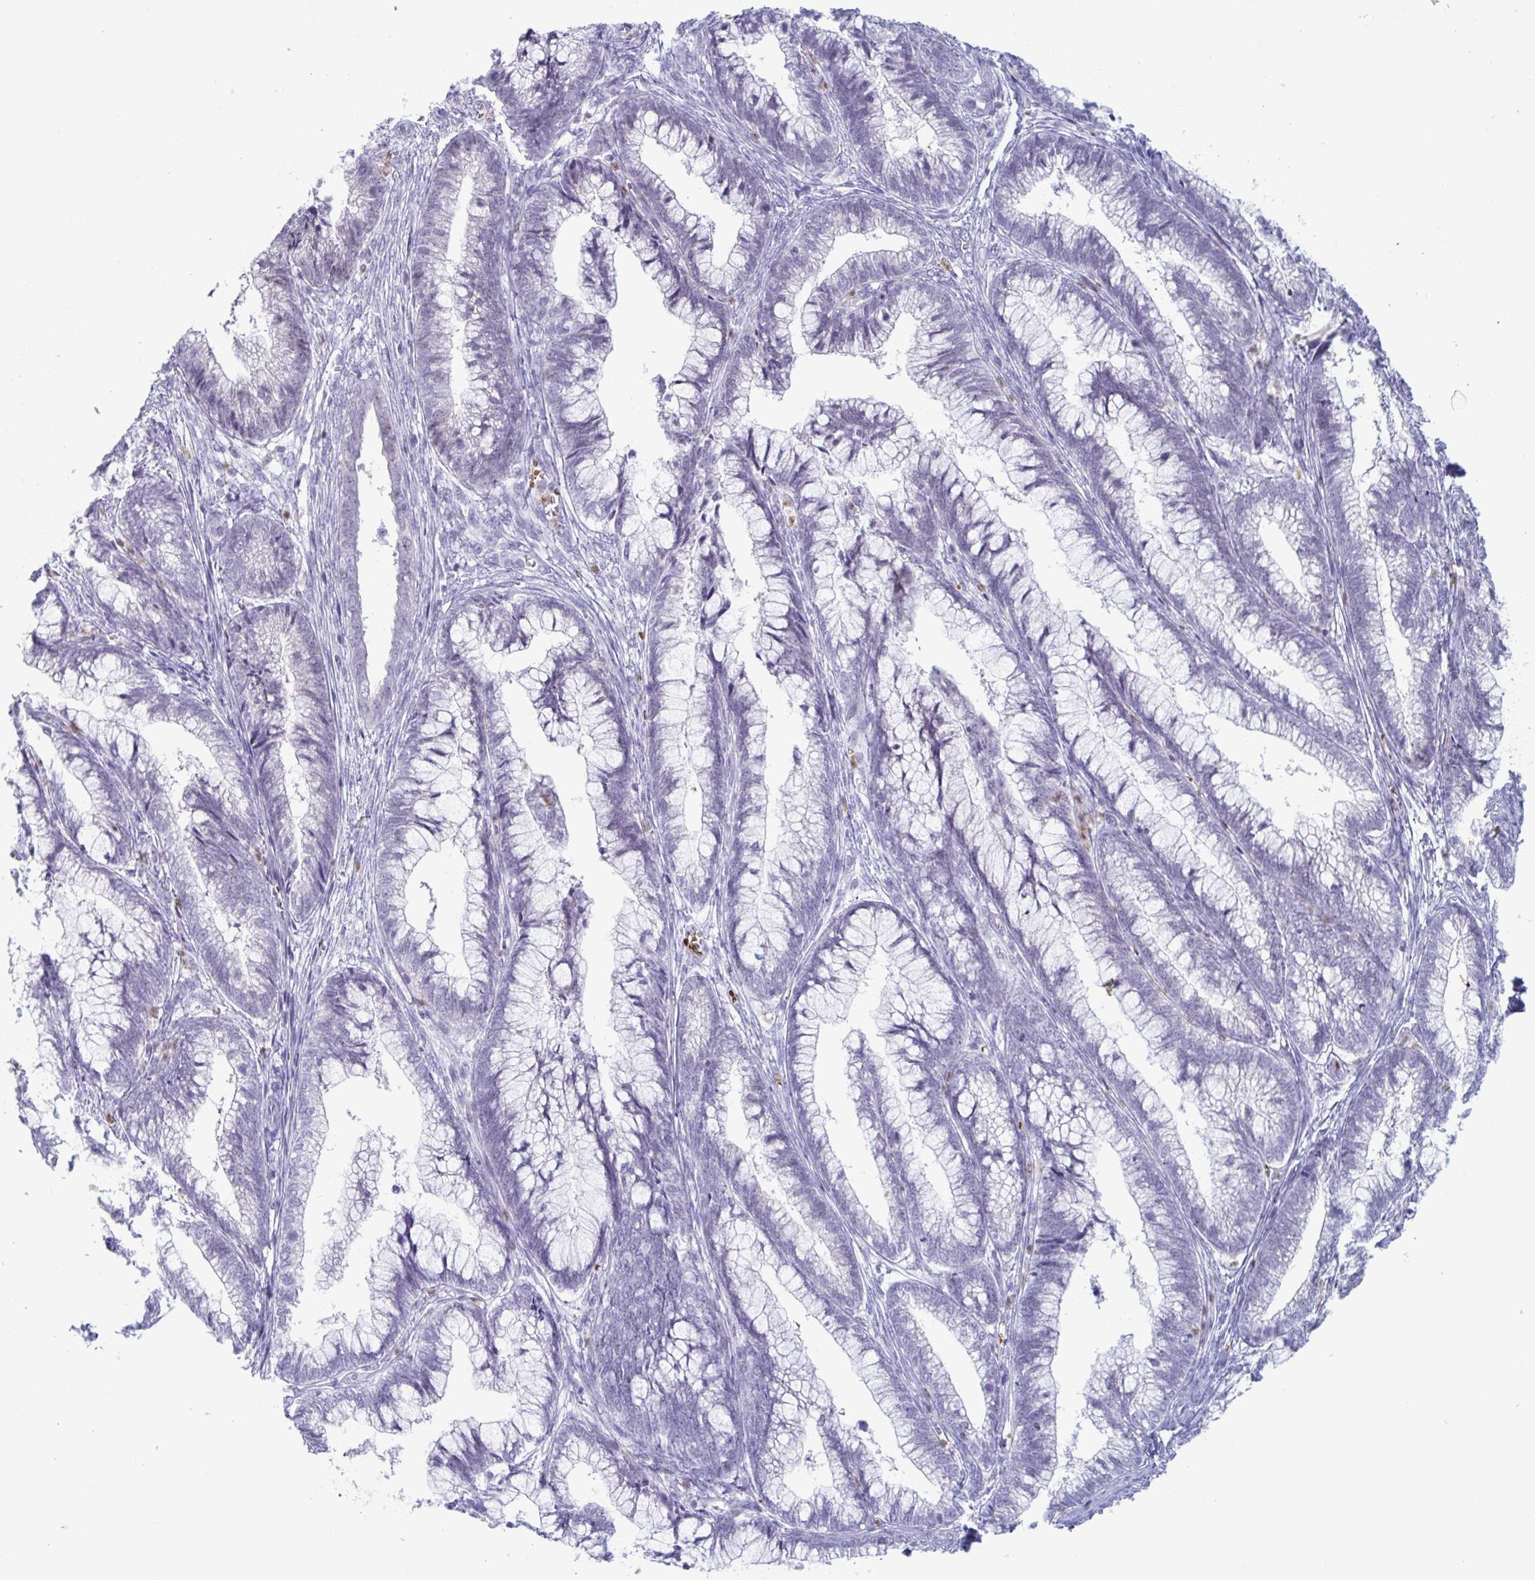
{"staining": {"intensity": "negative", "quantity": "none", "location": "none"}, "tissue": "cervical cancer", "cell_type": "Tumor cells", "image_type": "cancer", "snomed": [{"axis": "morphology", "description": "Adenocarcinoma, NOS"}, {"axis": "topography", "description": "Cervix"}], "caption": "Immunohistochemistry (IHC) of cervical cancer (adenocarcinoma) shows no expression in tumor cells.", "gene": "CYP4F11", "patient": {"sex": "female", "age": 44}}